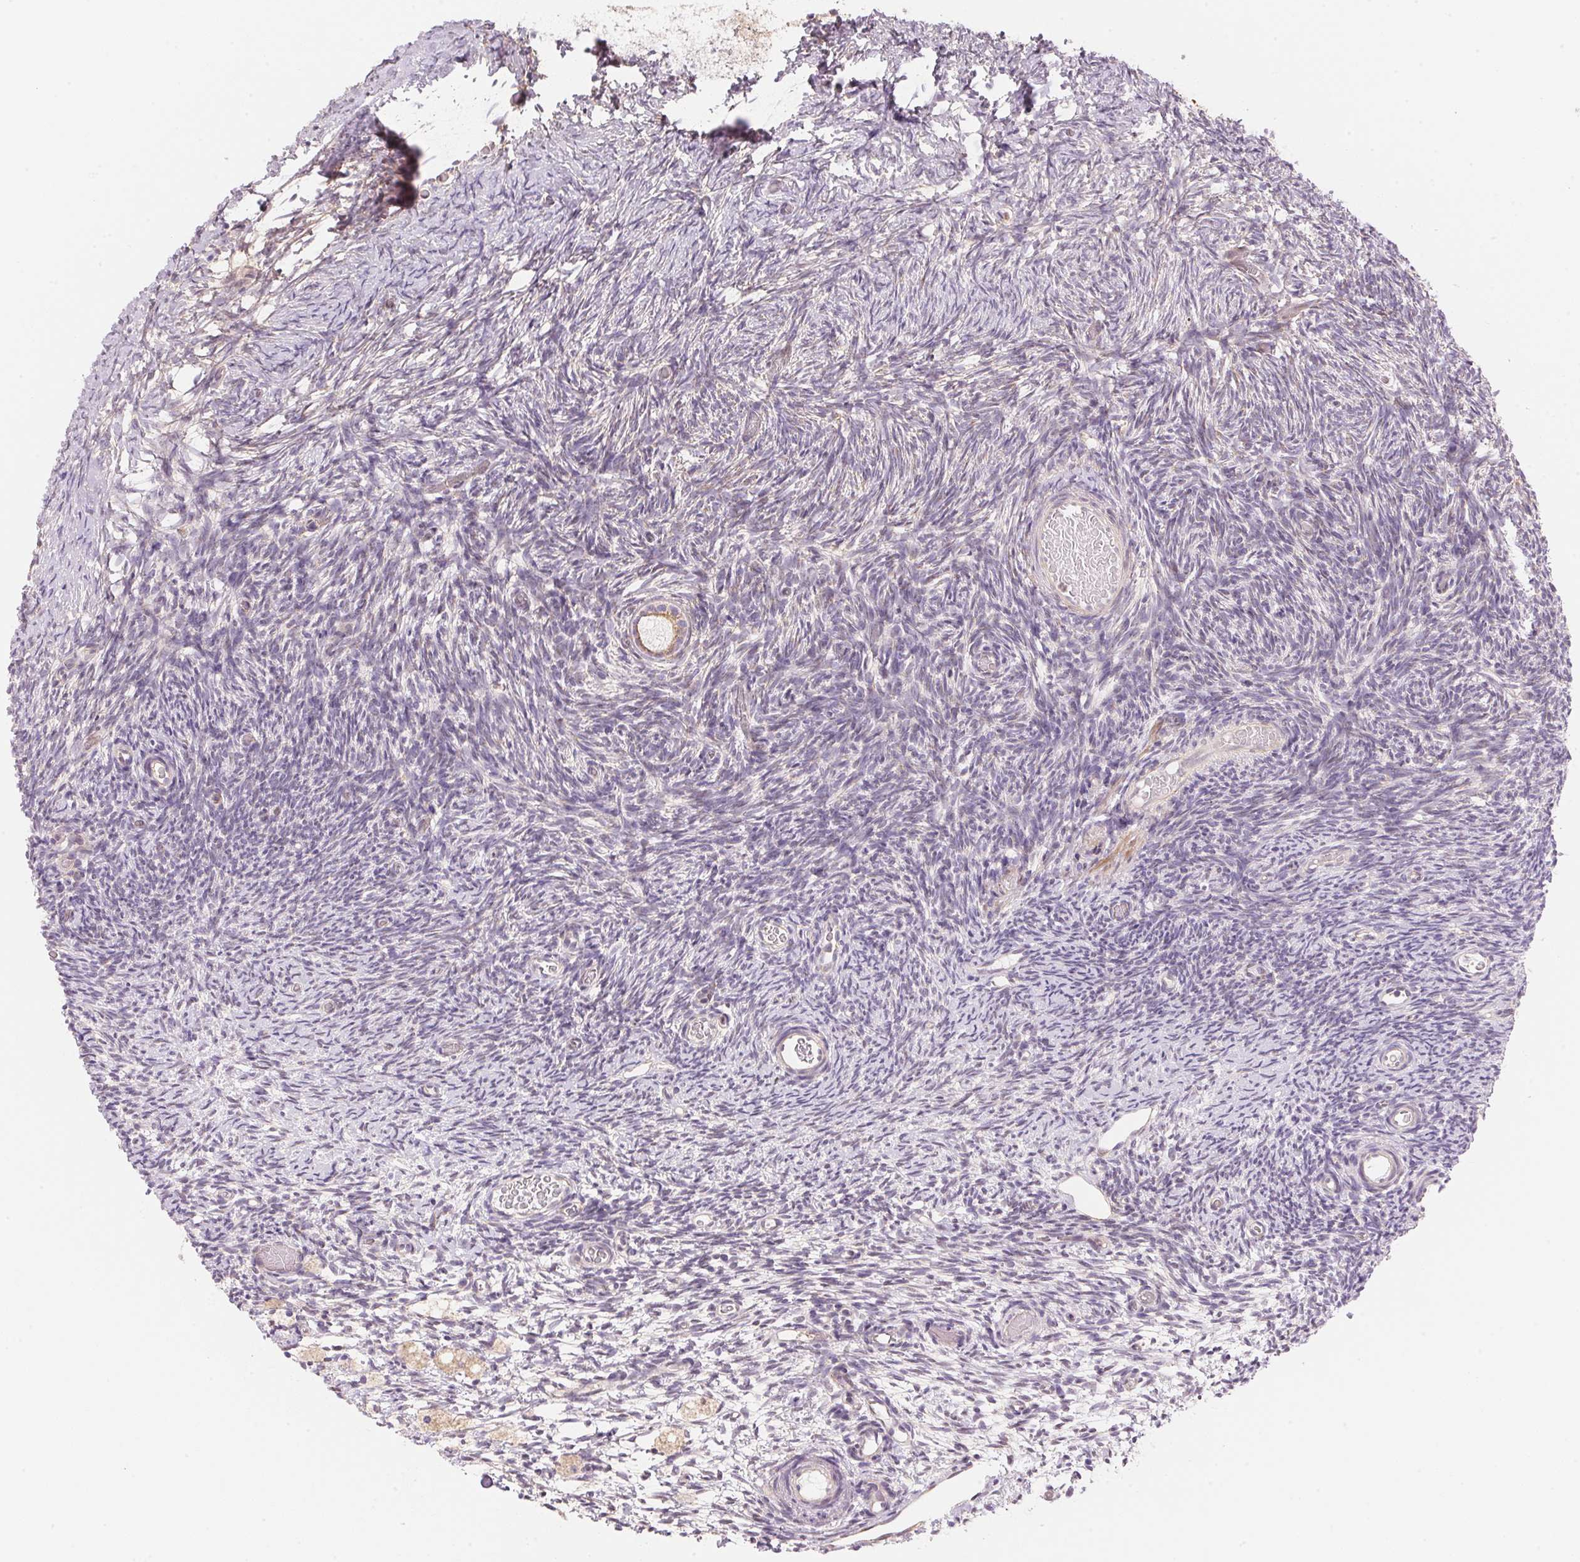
{"staining": {"intensity": "negative", "quantity": "none", "location": "none"}, "tissue": "ovary", "cell_type": "Follicle cells", "image_type": "normal", "snomed": [{"axis": "morphology", "description": "Normal tissue, NOS"}, {"axis": "topography", "description": "Ovary"}], "caption": "This is a histopathology image of immunohistochemistry staining of benign ovary, which shows no positivity in follicle cells.", "gene": "SMTN", "patient": {"sex": "female", "age": 39}}